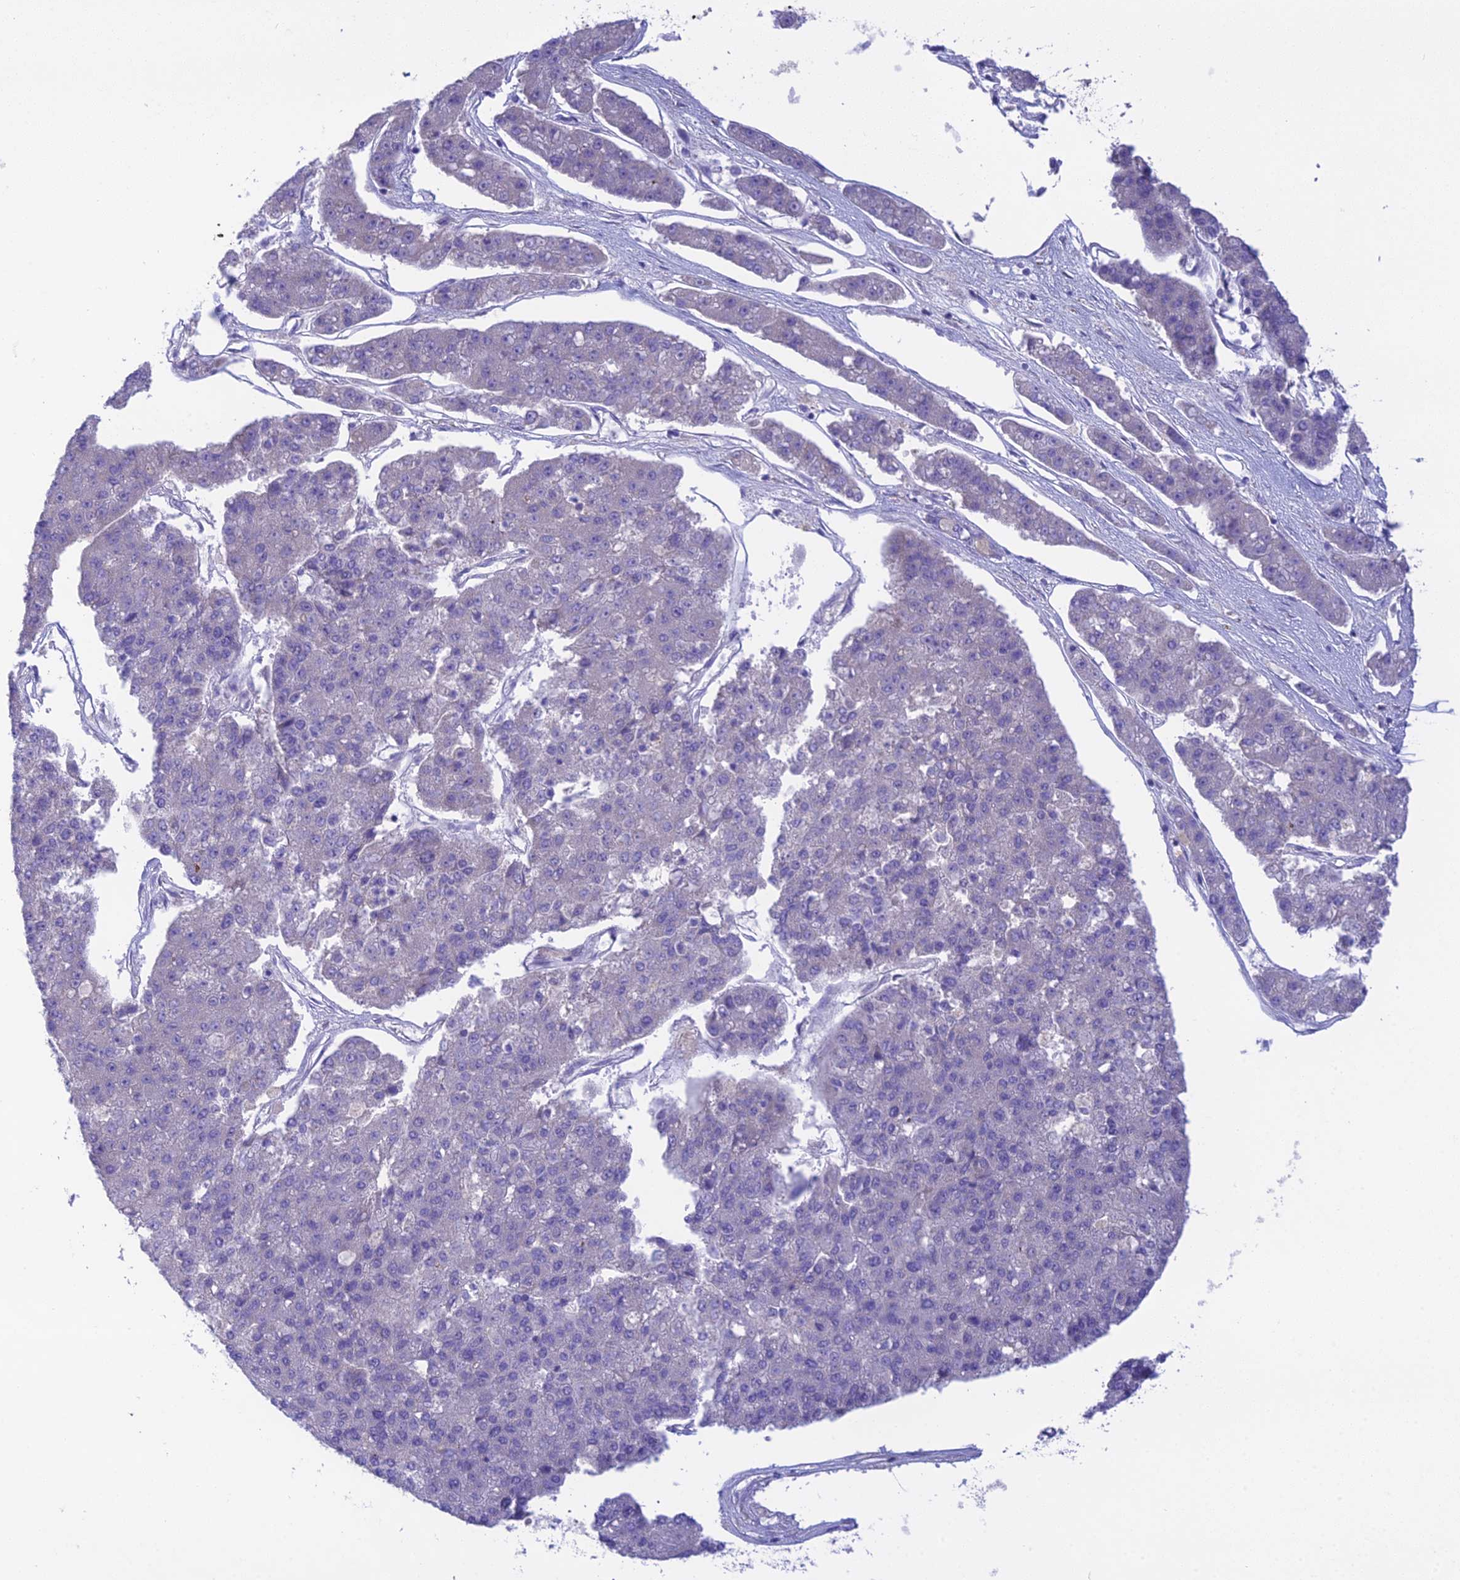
{"staining": {"intensity": "negative", "quantity": "none", "location": "none"}, "tissue": "pancreatic cancer", "cell_type": "Tumor cells", "image_type": "cancer", "snomed": [{"axis": "morphology", "description": "Adenocarcinoma, NOS"}, {"axis": "topography", "description": "Pancreas"}], "caption": "Tumor cells show no significant protein expression in adenocarcinoma (pancreatic).", "gene": "KIAA0408", "patient": {"sex": "male", "age": 50}}